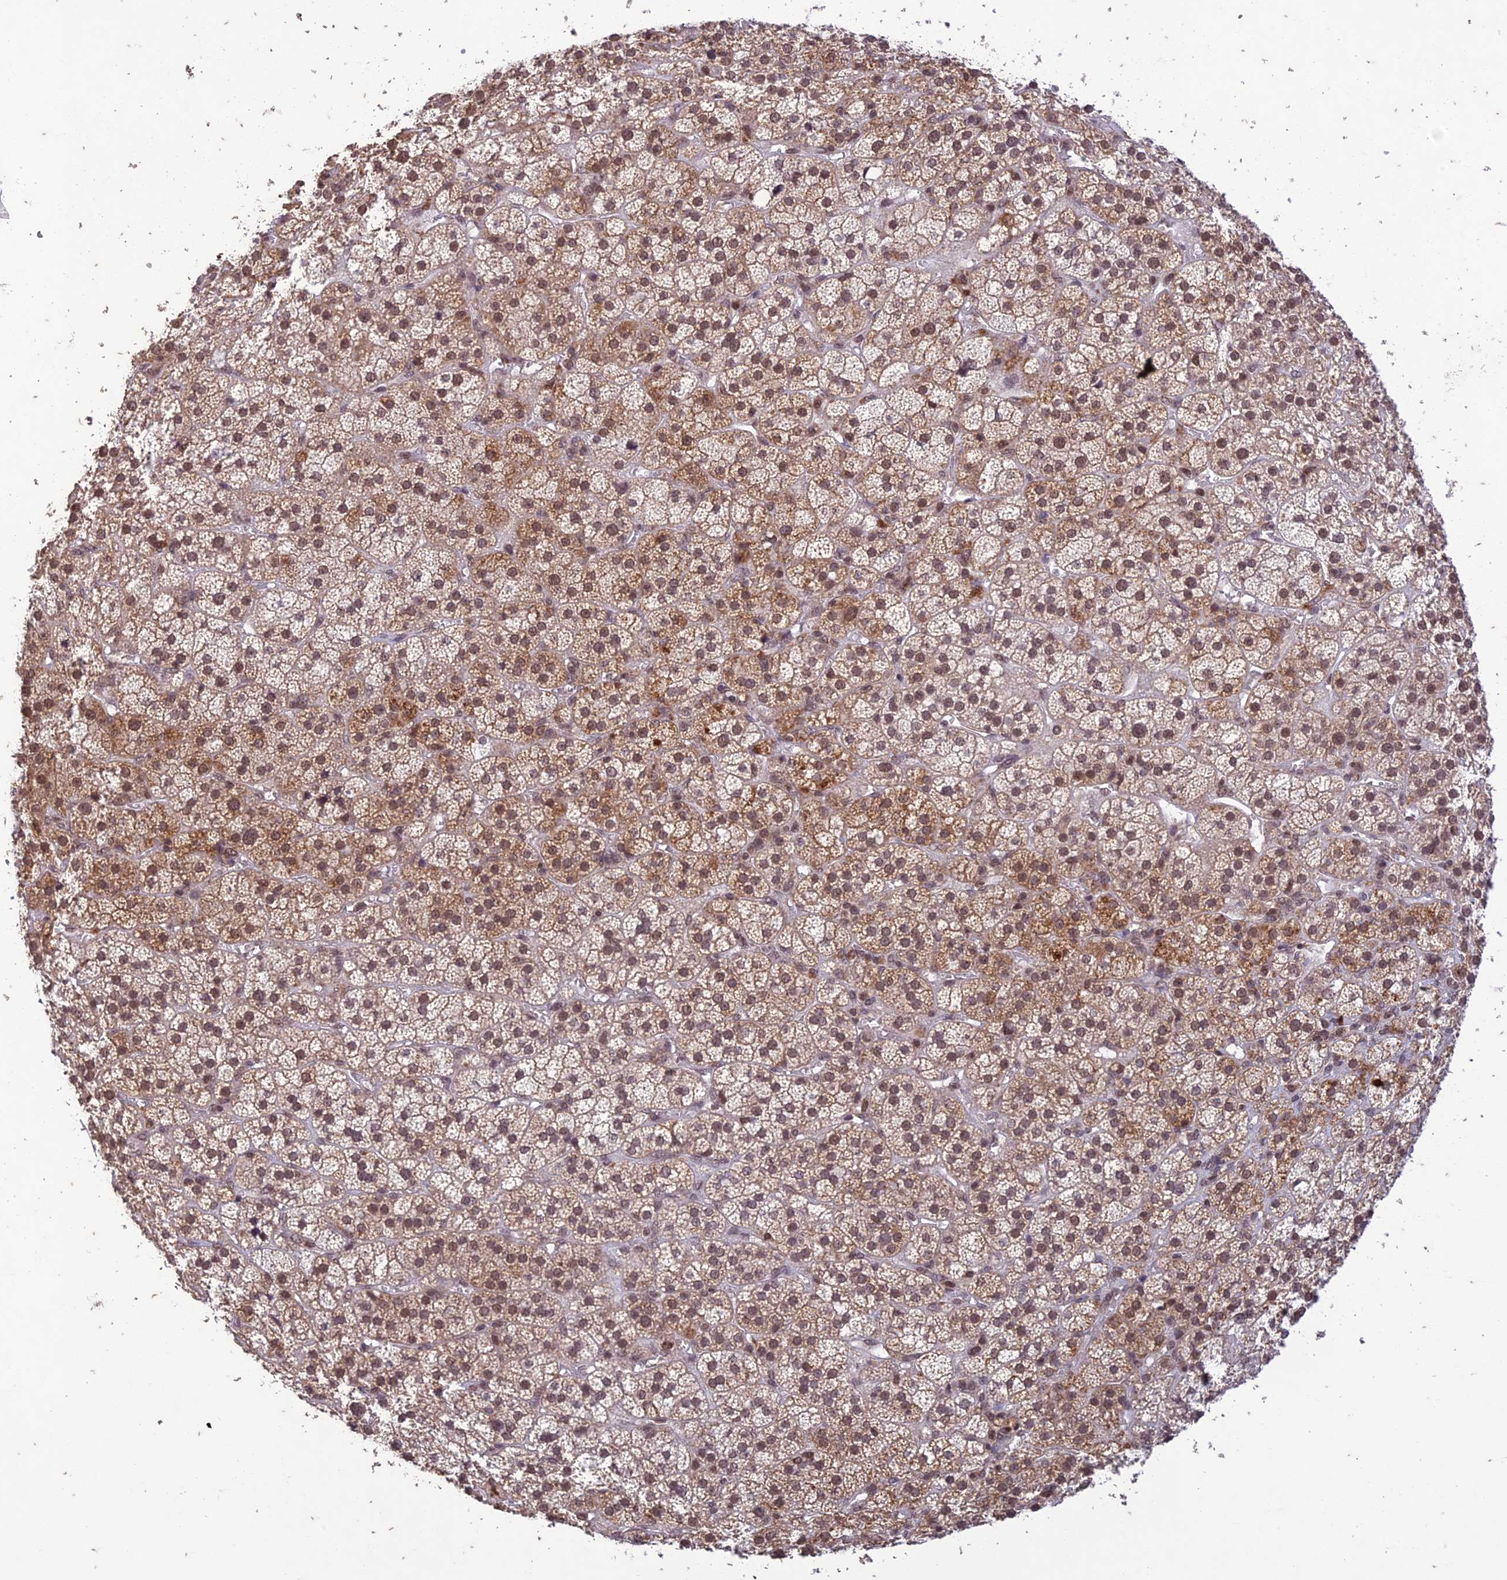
{"staining": {"intensity": "moderate", "quantity": "25%-75%", "location": "cytoplasmic/membranous,nuclear"}, "tissue": "adrenal gland", "cell_type": "Glandular cells", "image_type": "normal", "snomed": [{"axis": "morphology", "description": "Normal tissue, NOS"}, {"axis": "topography", "description": "Adrenal gland"}], "caption": "This is a micrograph of IHC staining of normal adrenal gland, which shows moderate expression in the cytoplasmic/membranous,nuclear of glandular cells.", "gene": "POP4", "patient": {"sex": "female", "age": 70}}